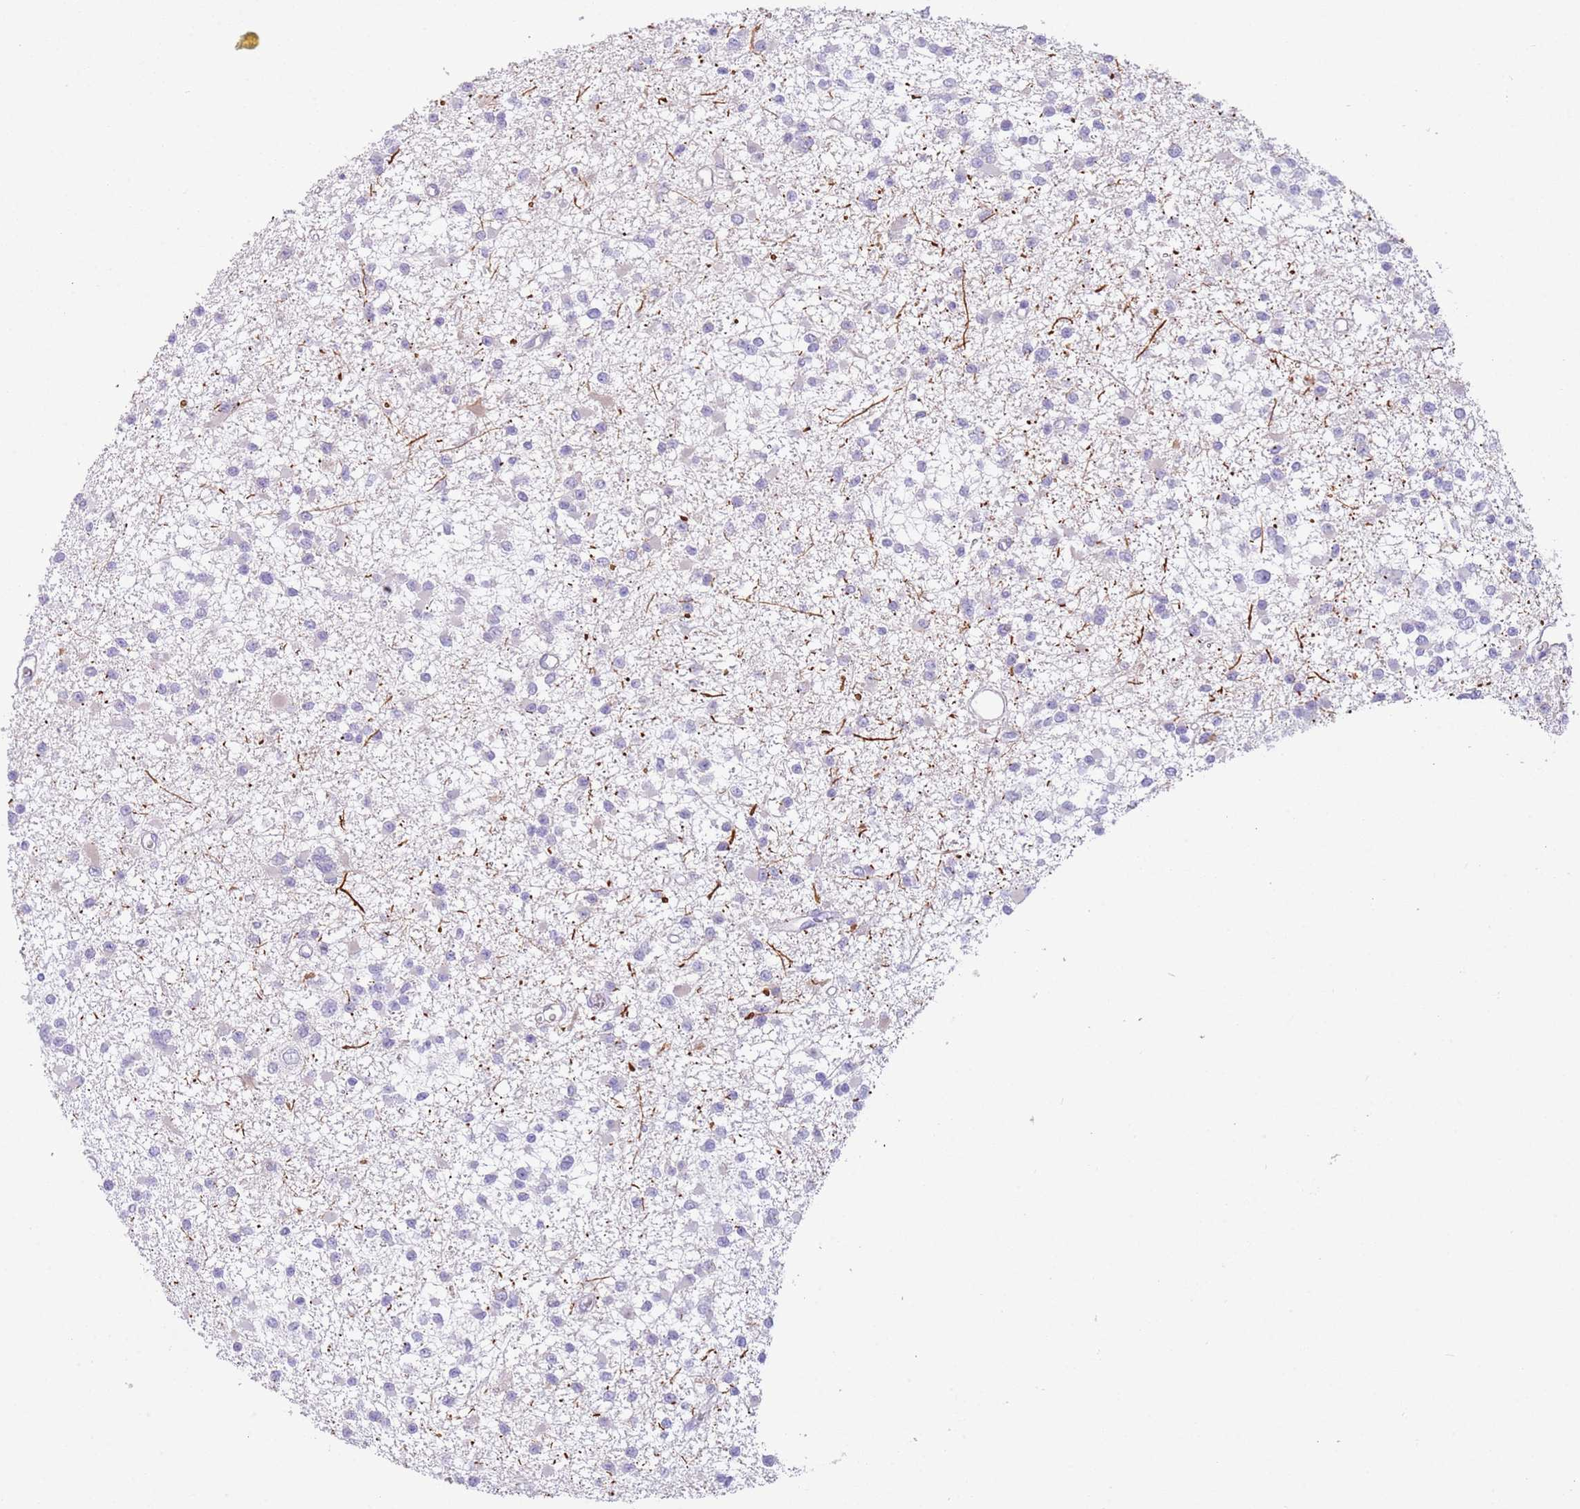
{"staining": {"intensity": "negative", "quantity": "none", "location": "none"}, "tissue": "glioma", "cell_type": "Tumor cells", "image_type": "cancer", "snomed": [{"axis": "morphology", "description": "Glioma, malignant, Low grade"}, {"axis": "topography", "description": "Brain"}], "caption": "Histopathology image shows no protein staining in tumor cells of malignant low-grade glioma tissue.", "gene": "IGFL4", "patient": {"sex": "female", "age": 22}}